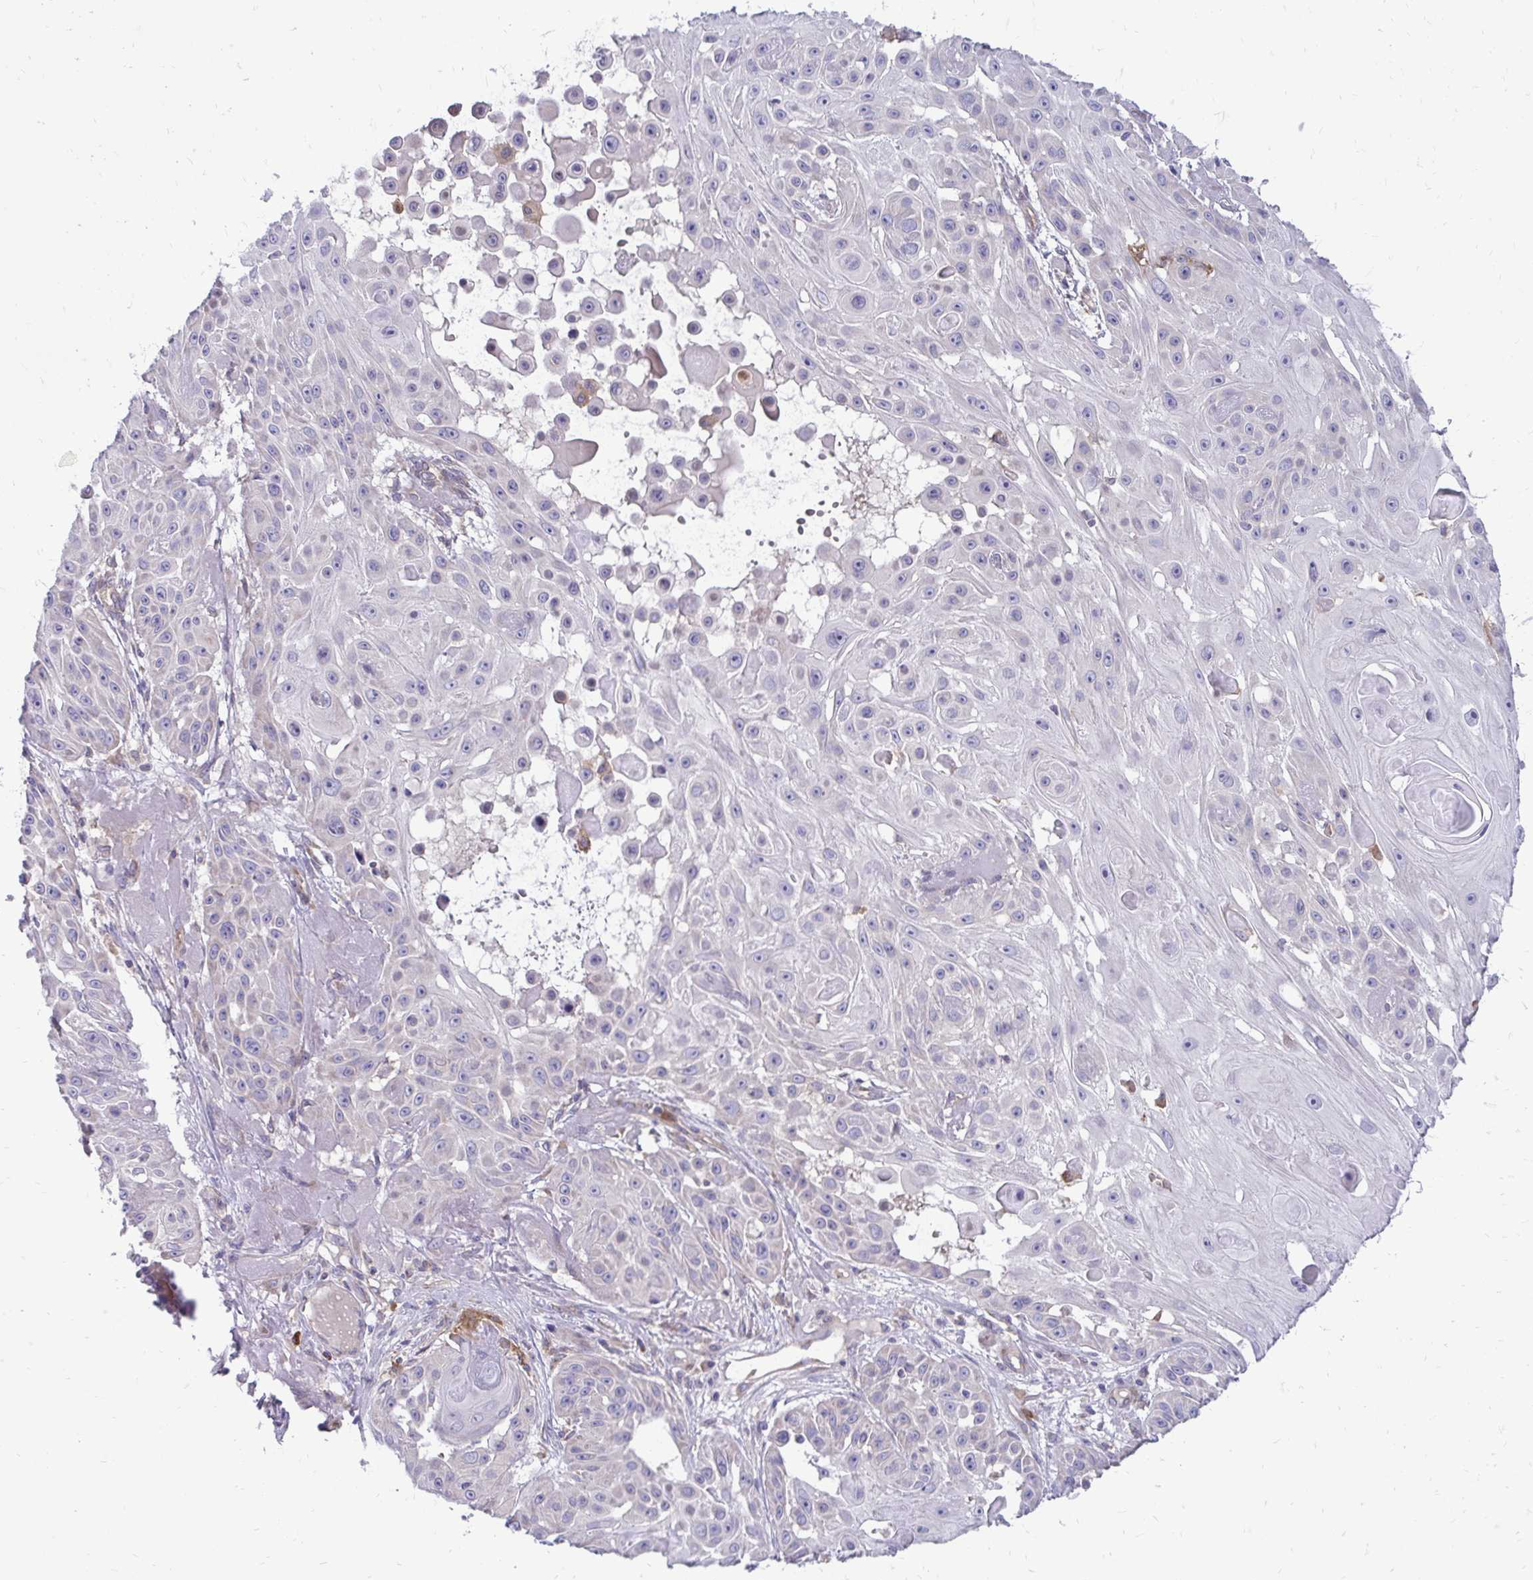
{"staining": {"intensity": "negative", "quantity": "none", "location": "none"}, "tissue": "skin cancer", "cell_type": "Tumor cells", "image_type": "cancer", "snomed": [{"axis": "morphology", "description": "Squamous cell carcinoma, NOS"}, {"axis": "topography", "description": "Skin"}], "caption": "Tumor cells are negative for brown protein staining in squamous cell carcinoma (skin). The staining was performed using DAB (3,3'-diaminobenzidine) to visualize the protein expression in brown, while the nuclei were stained in blue with hematoxylin (Magnification: 20x).", "gene": "ASAP1", "patient": {"sex": "male", "age": 91}}